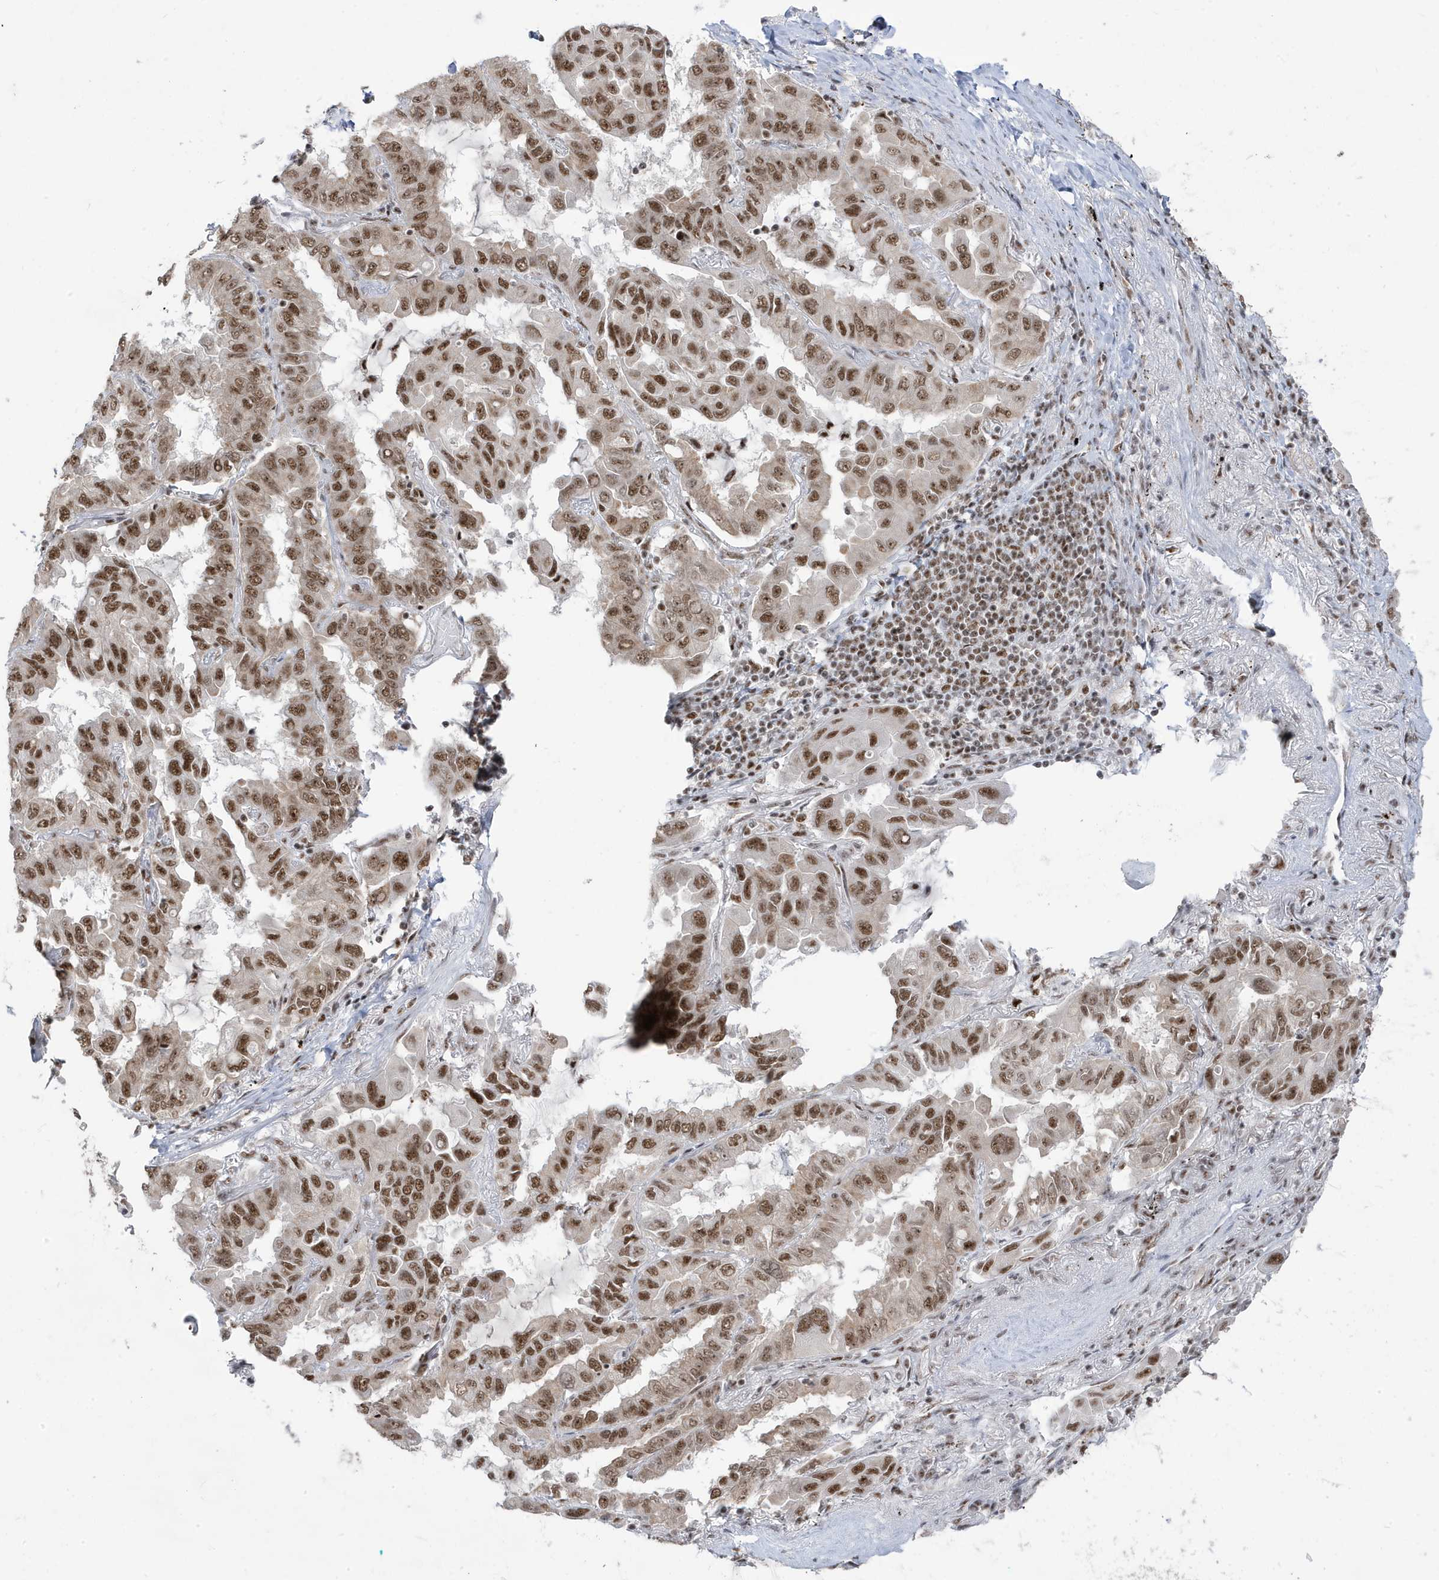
{"staining": {"intensity": "moderate", "quantity": ">75%", "location": "nuclear"}, "tissue": "lung cancer", "cell_type": "Tumor cells", "image_type": "cancer", "snomed": [{"axis": "morphology", "description": "Adenocarcinoma, NOS"}, {"axis": "topography", "description": "Lung"}], "caption": "Brown immunohistochemical staining in lung adenocarcinoma displays moderate nuclear expression in approximately >75% of tumor cells.", "gene": "MTREX", "patient": {"sex": "male", "age": 64}}